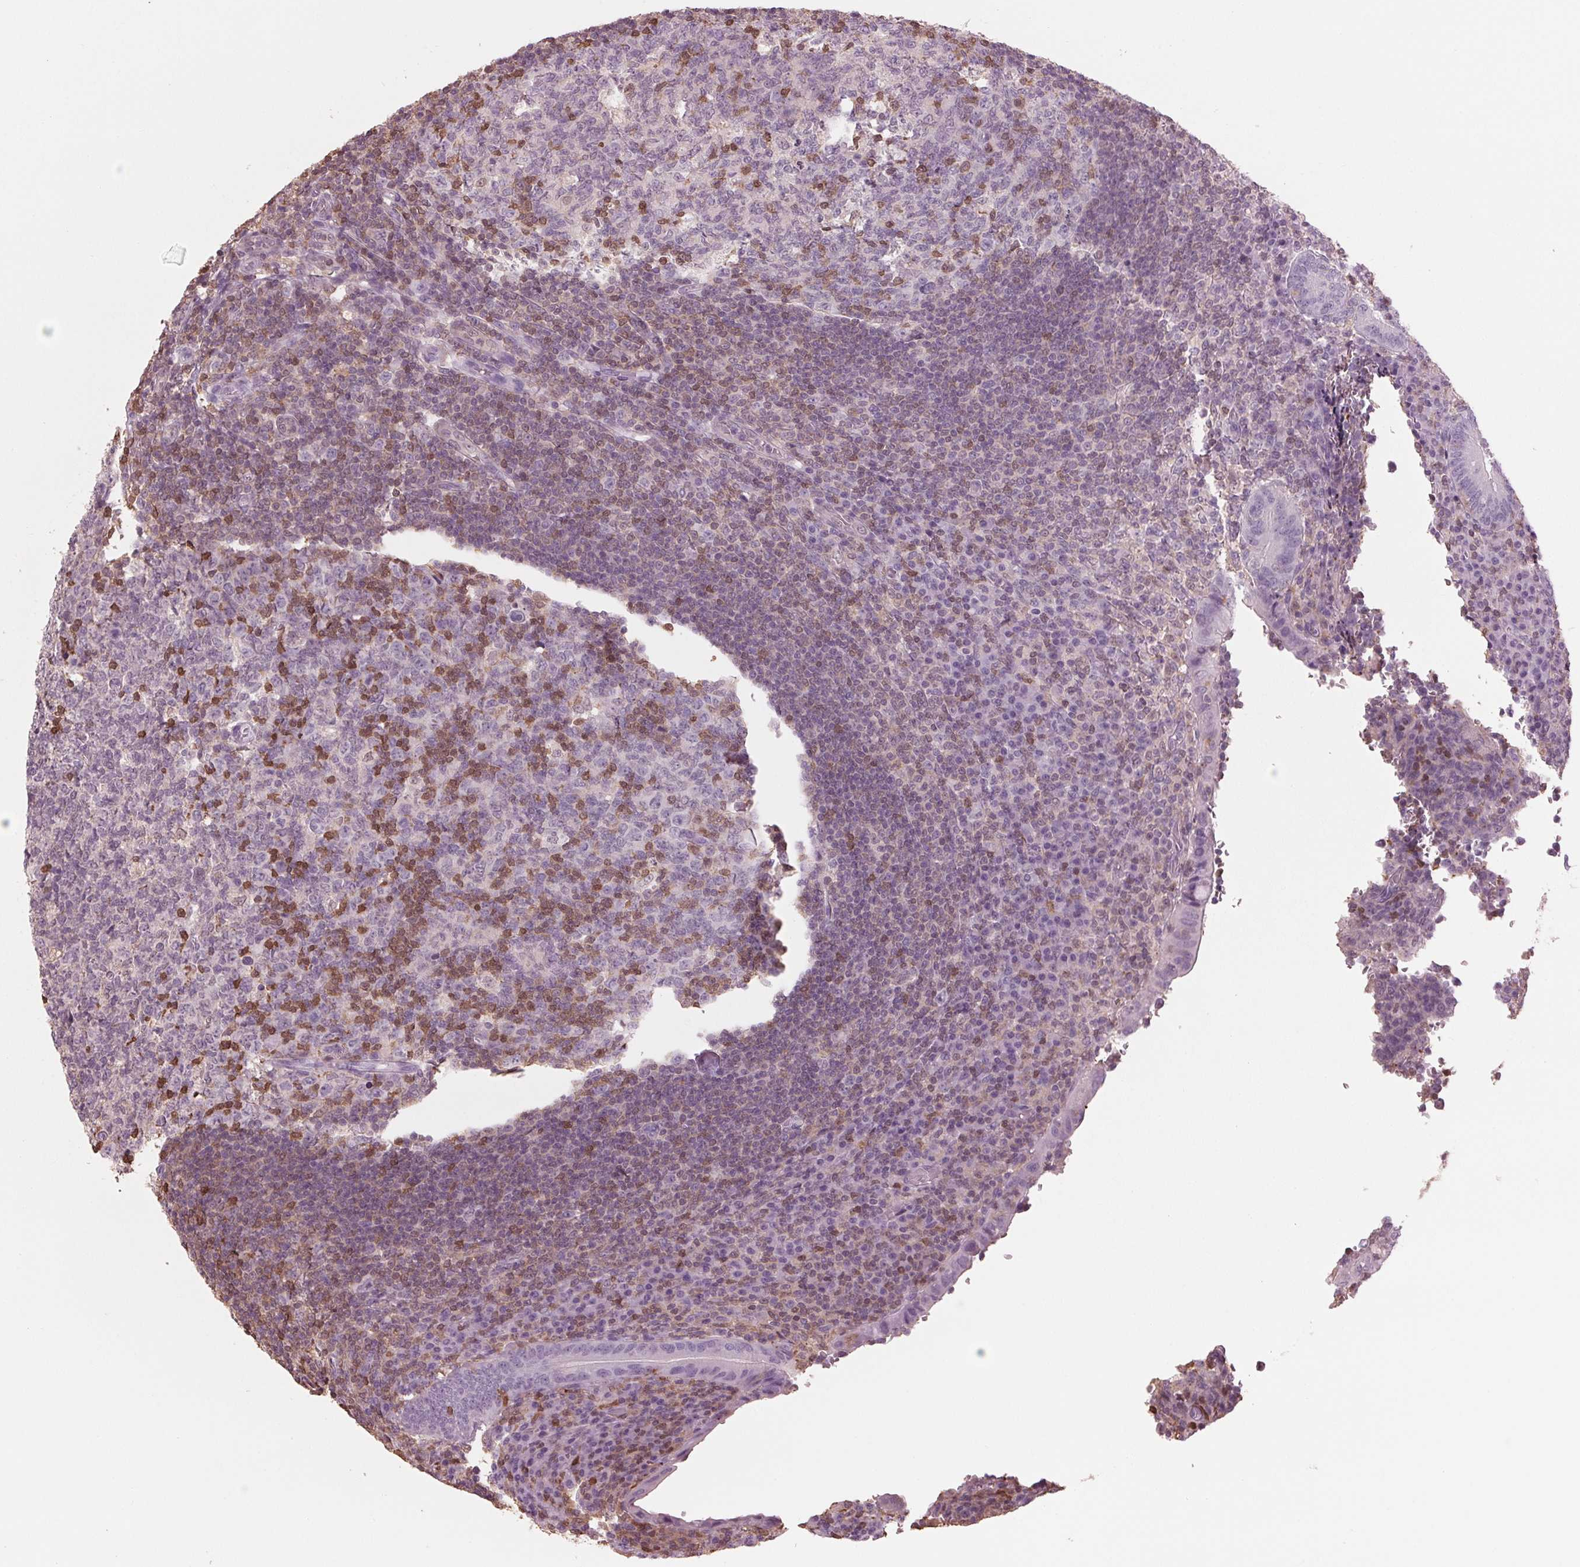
{"staining": {"intensity": "negative", "quantity": "none", "location": "none"}, "tissue": "appendix", "cell_type": "Glandular cells", "image_type": "normal", "snomed": [{"axis": "morphology", "description": "Normal tissue, NOS"}, {"axis": "topography", "description": "Appendix"}], "caption": "This is an immunohistochemistry micrograph of benign human appendix. There is no staining in glandular cells.", "gene": "BTLA", "patient": {"sex": "male", "age": 18}}